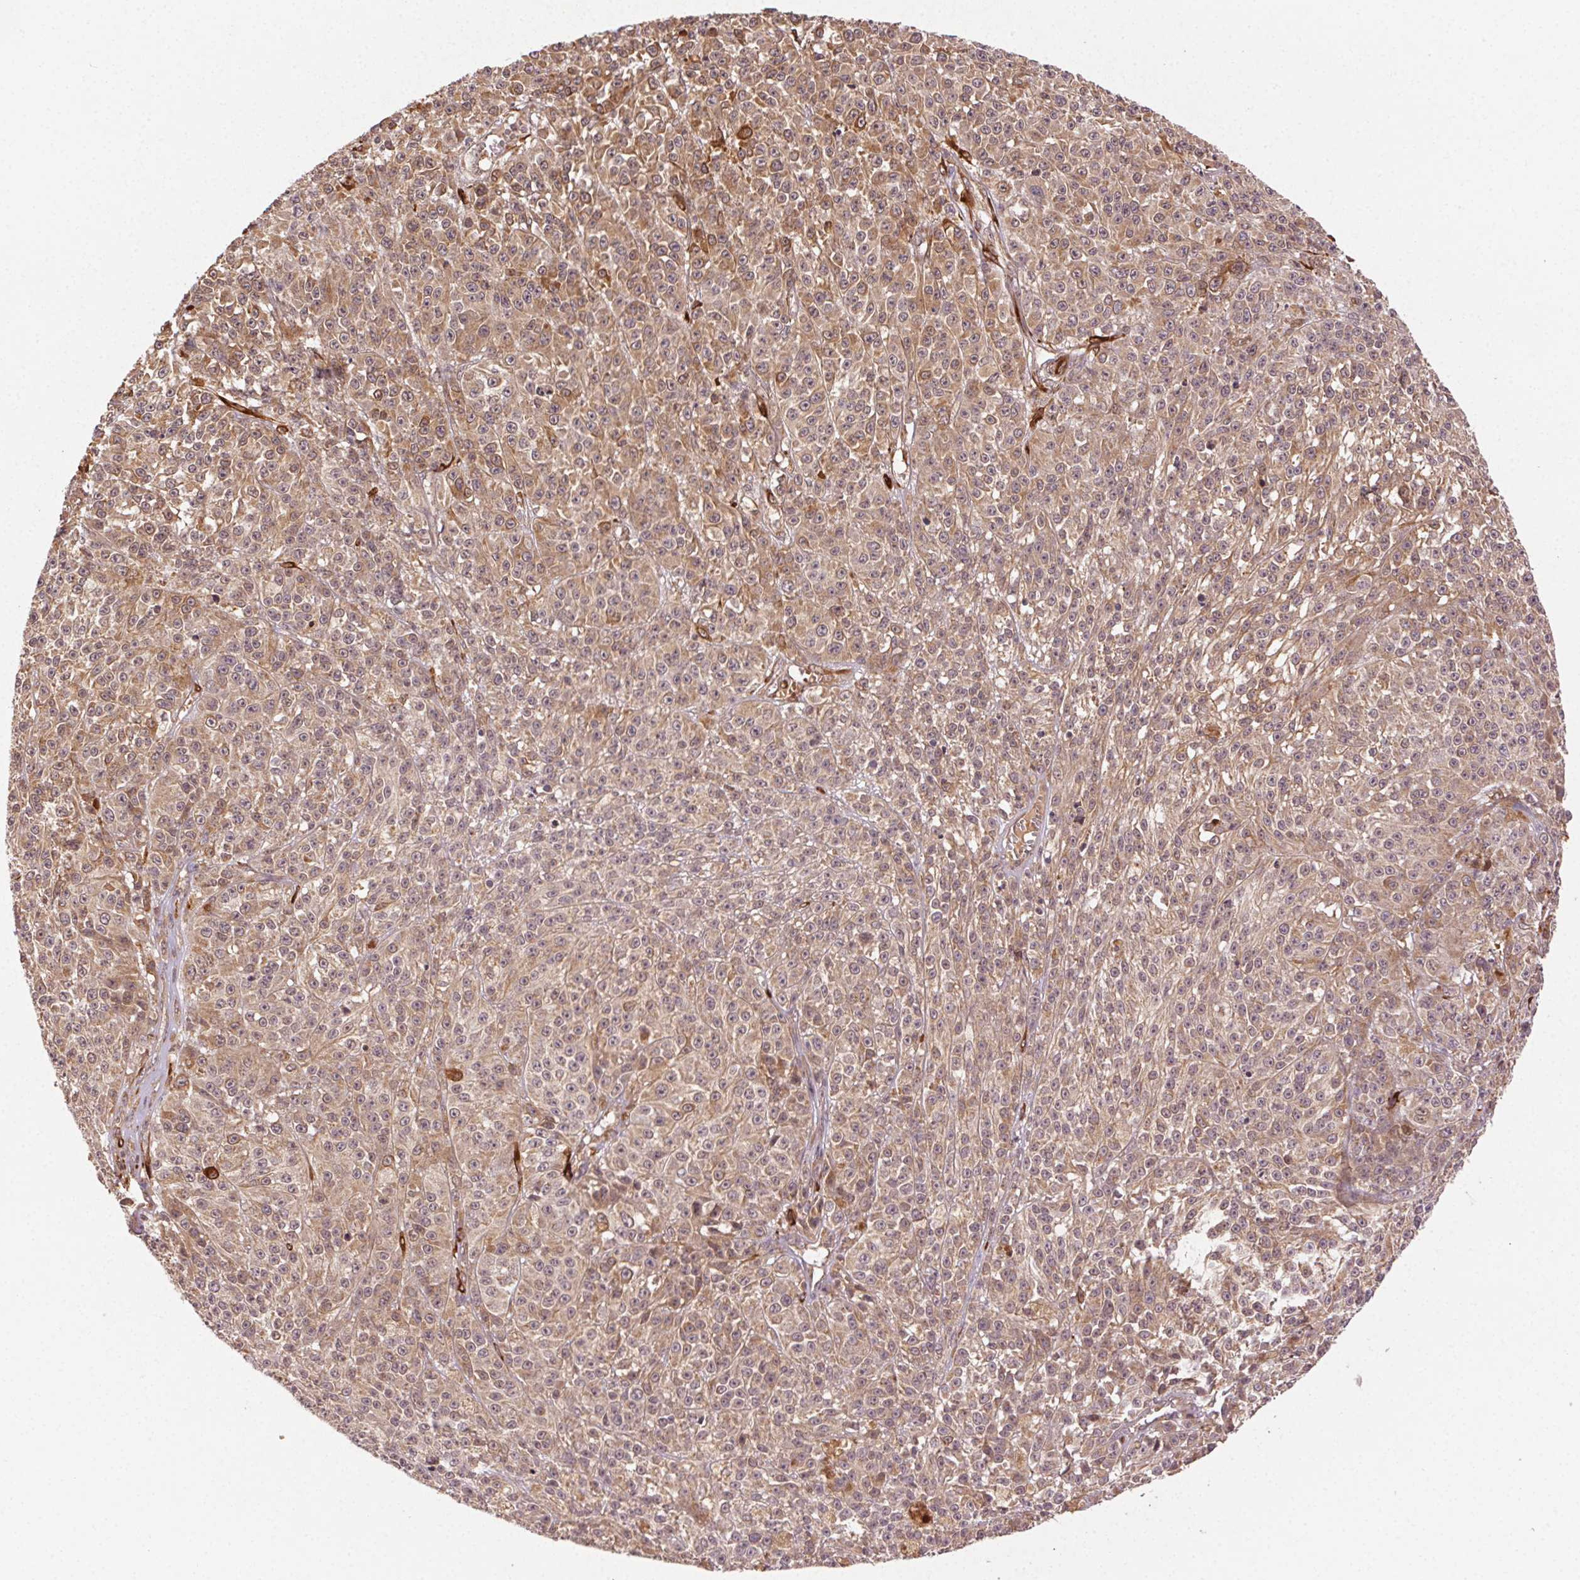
{"staining": {"intensity": "weak", "quantity": ">75%", "location": "cytoplasmic/membranous"}, "tissue": "melanoma", "cell_type": "Tumor cells", "image_type": "cancer", "snomed": [{"axis": "morphology", "description": "Malignant melanoma, NOS"}, {"axis": "topography", "description": "Skin"}], "caption": "Tumor cells reveal low levels of weak cytoplasmic/membranous positivity in approximately >75% of cells in malignant melanoma. (DAB IHC, brown staining for protein, blue staining for nuclei).", "gene": "KLHL15", "patient": {"sex": "female", "age": 58}}